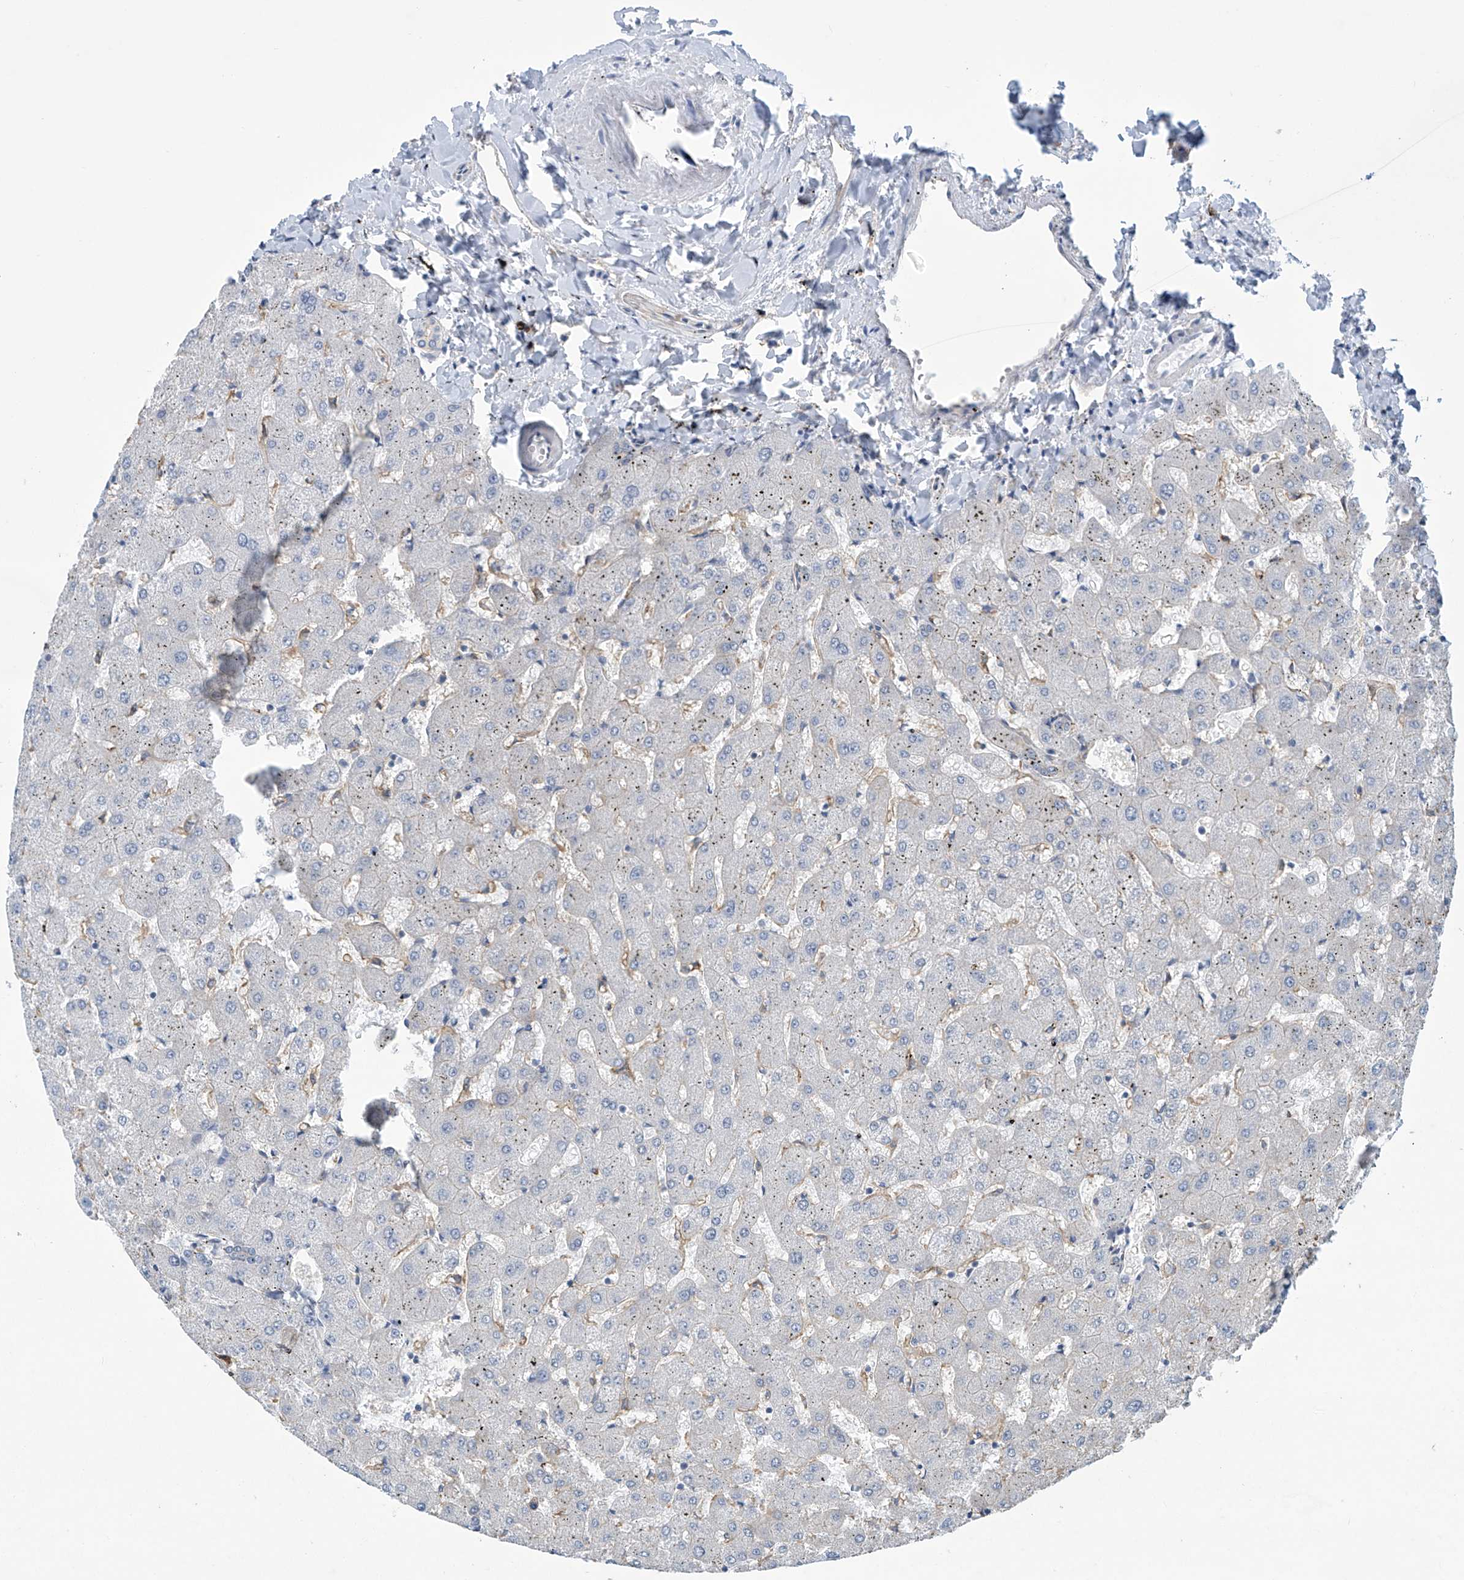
{"staining": {"intensity": "negative", "quantity": "none", "location": "none"}, "tissue": "liver", "cell_type": "Cholangiocytes", "image_type": "normal", "snomed": [{"axis": "morphology", "description": "Normal tissue, NOS"}, {"axis": "topography", "description": "Liver"}], "caption": "Micrograph shows no protein expression in cholangiocytes of unremarkable liver. (DAB (3,3'-diaminobenzidine) immunohistochemistry (IHC) with hematoxylin counter stain).", "gene": "ABHD13", "patient": {"sex": "female", "age": 63}}